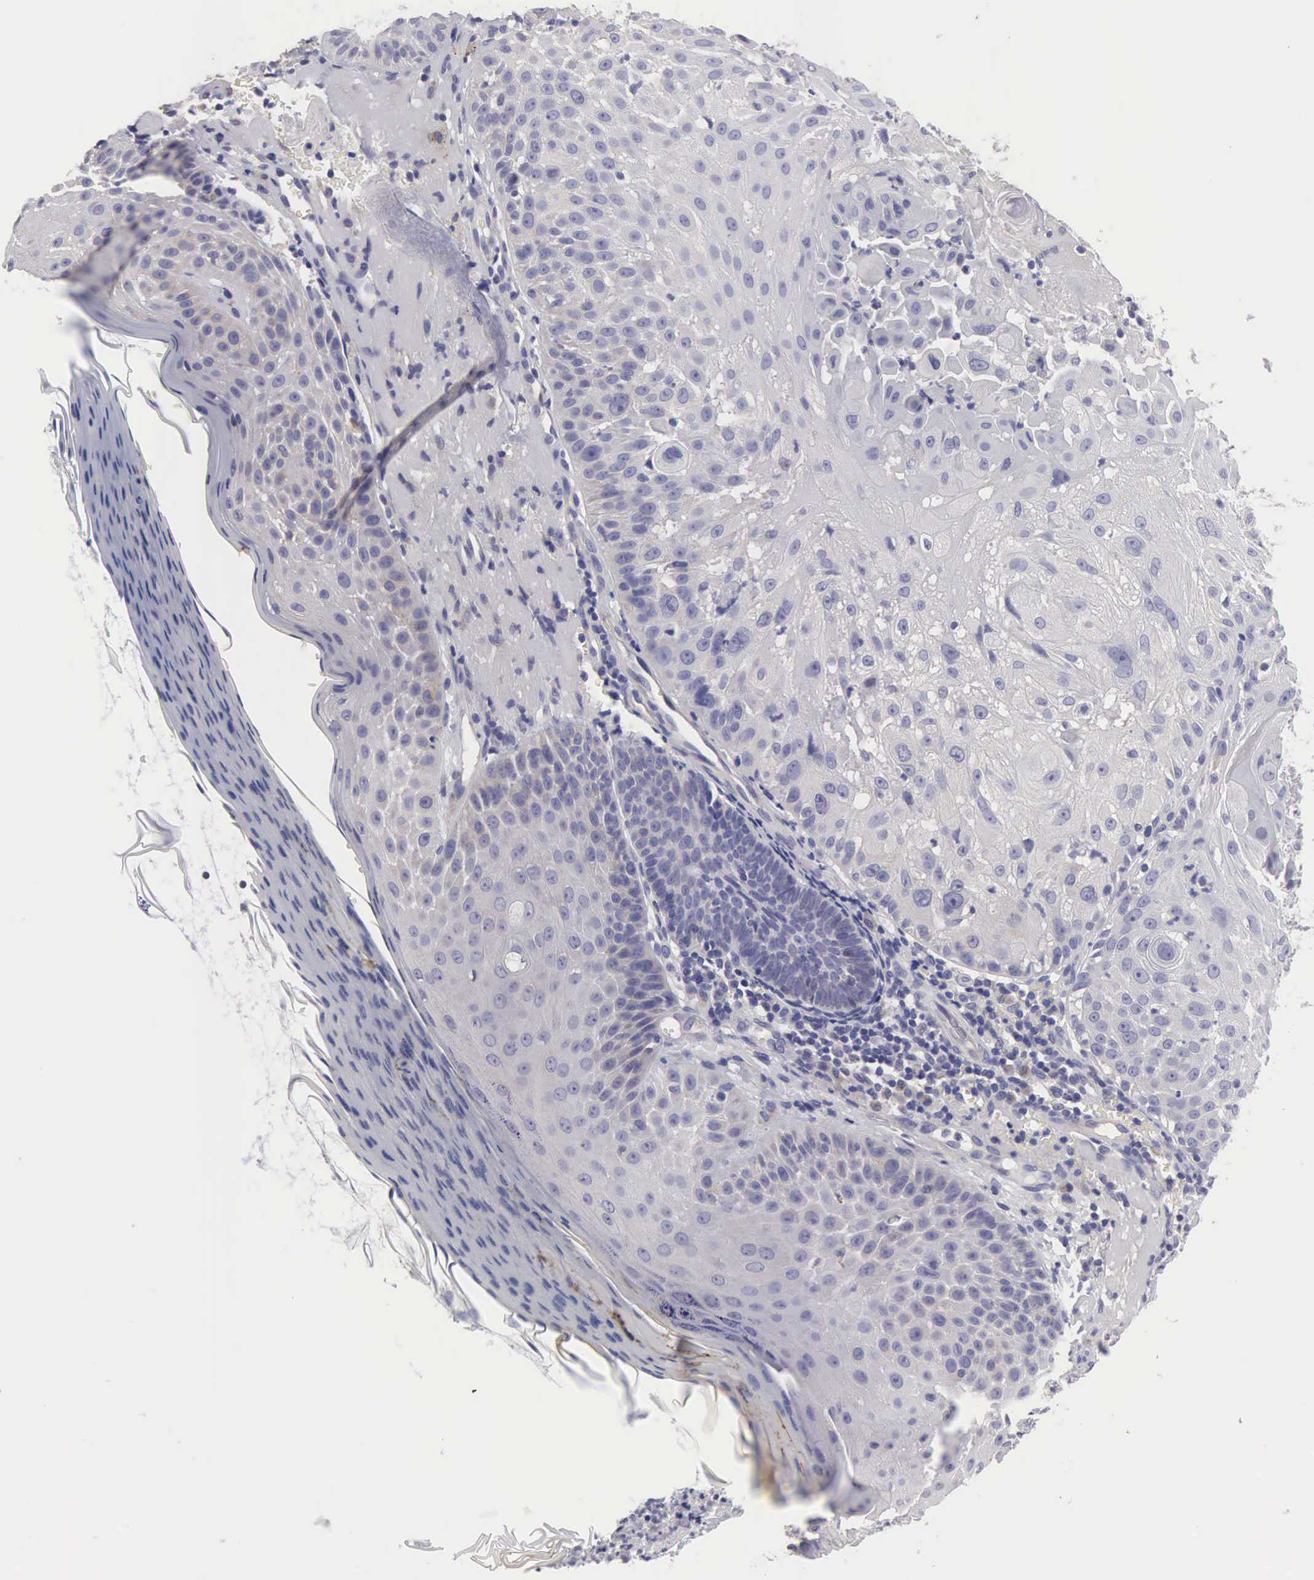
{"staining": {"intensity": "negative", "quantity": "none", "location": "none"}, "tissue": "skin cancer", "cell_type": "Tumor cells", "image_type": "cancer", "snomed": [{"axis": "morphology", "description": "Squamous cell carcinoma, NOS"}, {"axis": "topography", "description": "Skin"}], "caption": "Skin squamous cell carcinoma was stained to show a protein in brown. There is no significant positivity in tumor cells.", "gene": "SLITRK4", "patient": {"sex": "female", "age": 89}}